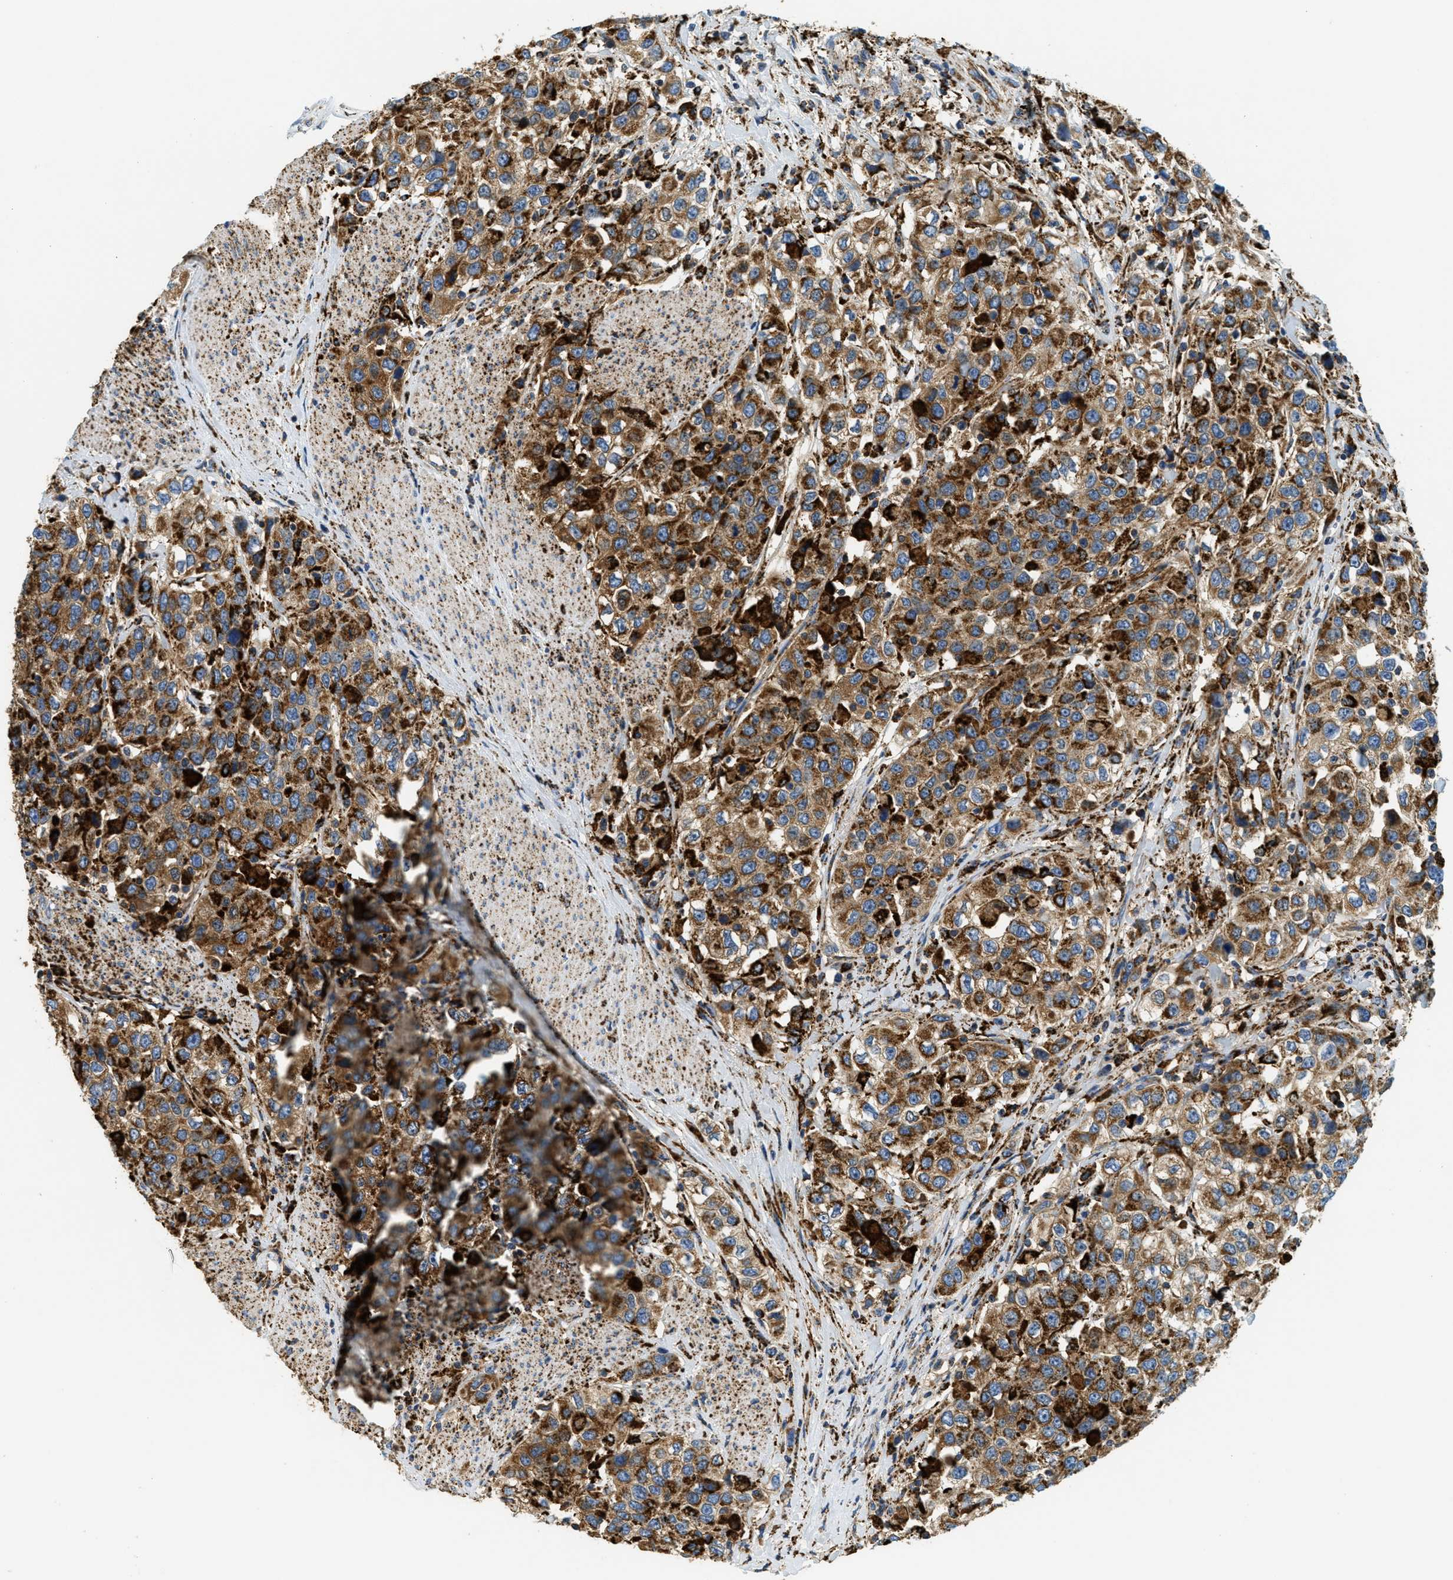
{"staining": {"intensity": "strong", "quantity": ">75%", "location": "cytoplasmic/membranous"}, "tissue": "urothelial cancer", "cell_type": "Tumor cells", "image_type": "cancer", "snomed": [{"axis": "morphology", "description": "Urothelial carcinoma, High grade"}, {"axis": "topography", "description": "Urinary bladder"}], "caption": "DAB (3,3'-diaminobenzidine) immunohistochemical staining of urothelial carcinoma (high-grade) reveals strong cytoplasmic/membranous protein staining in about >75% of tumor cells.", "gene": "HLCS", "patient": {"sex": "female", "age": 80}}